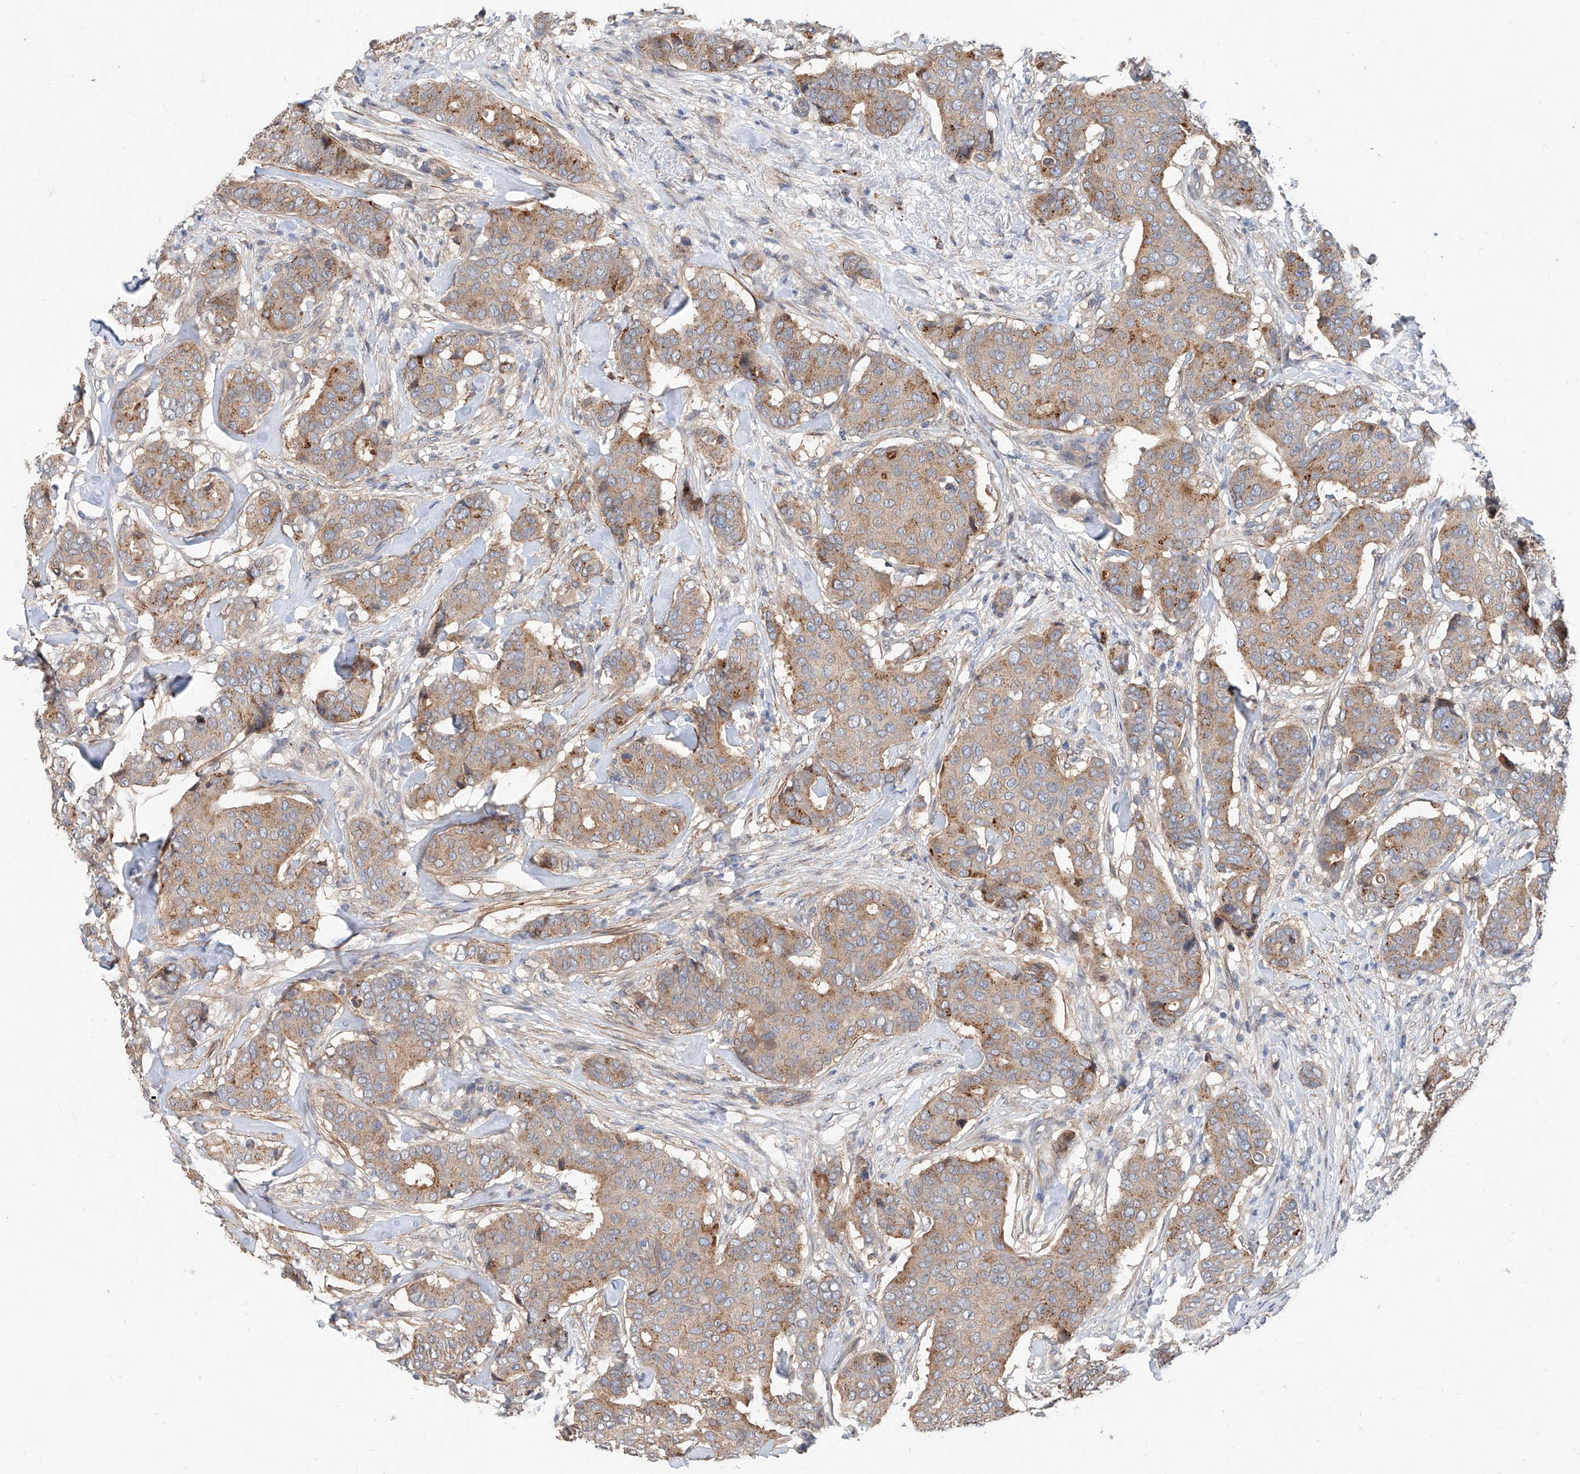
{"staining": {"intensity": "moderate", "quantity": "25%-75%", "location": "cytoplasmic/membranous"}, "tissue": "breast cancer", "cell_type": "Tumor cells", "image_type": "cancer", "snomed": [{"axis": "morphology", "description": "Duct carcinoma"}, {"axis": "topography", "description": "Breast"}], "caption": "There is medium levels of moderate cytoplasmic/membranous expression in tumor cells of breast cancer (infiltrating ductal carcinoma), as demonstrated by immunohistochemical staining (brown color).", "gene": "MAGEE2", "patient": {"sex": "female", "age": 75}}